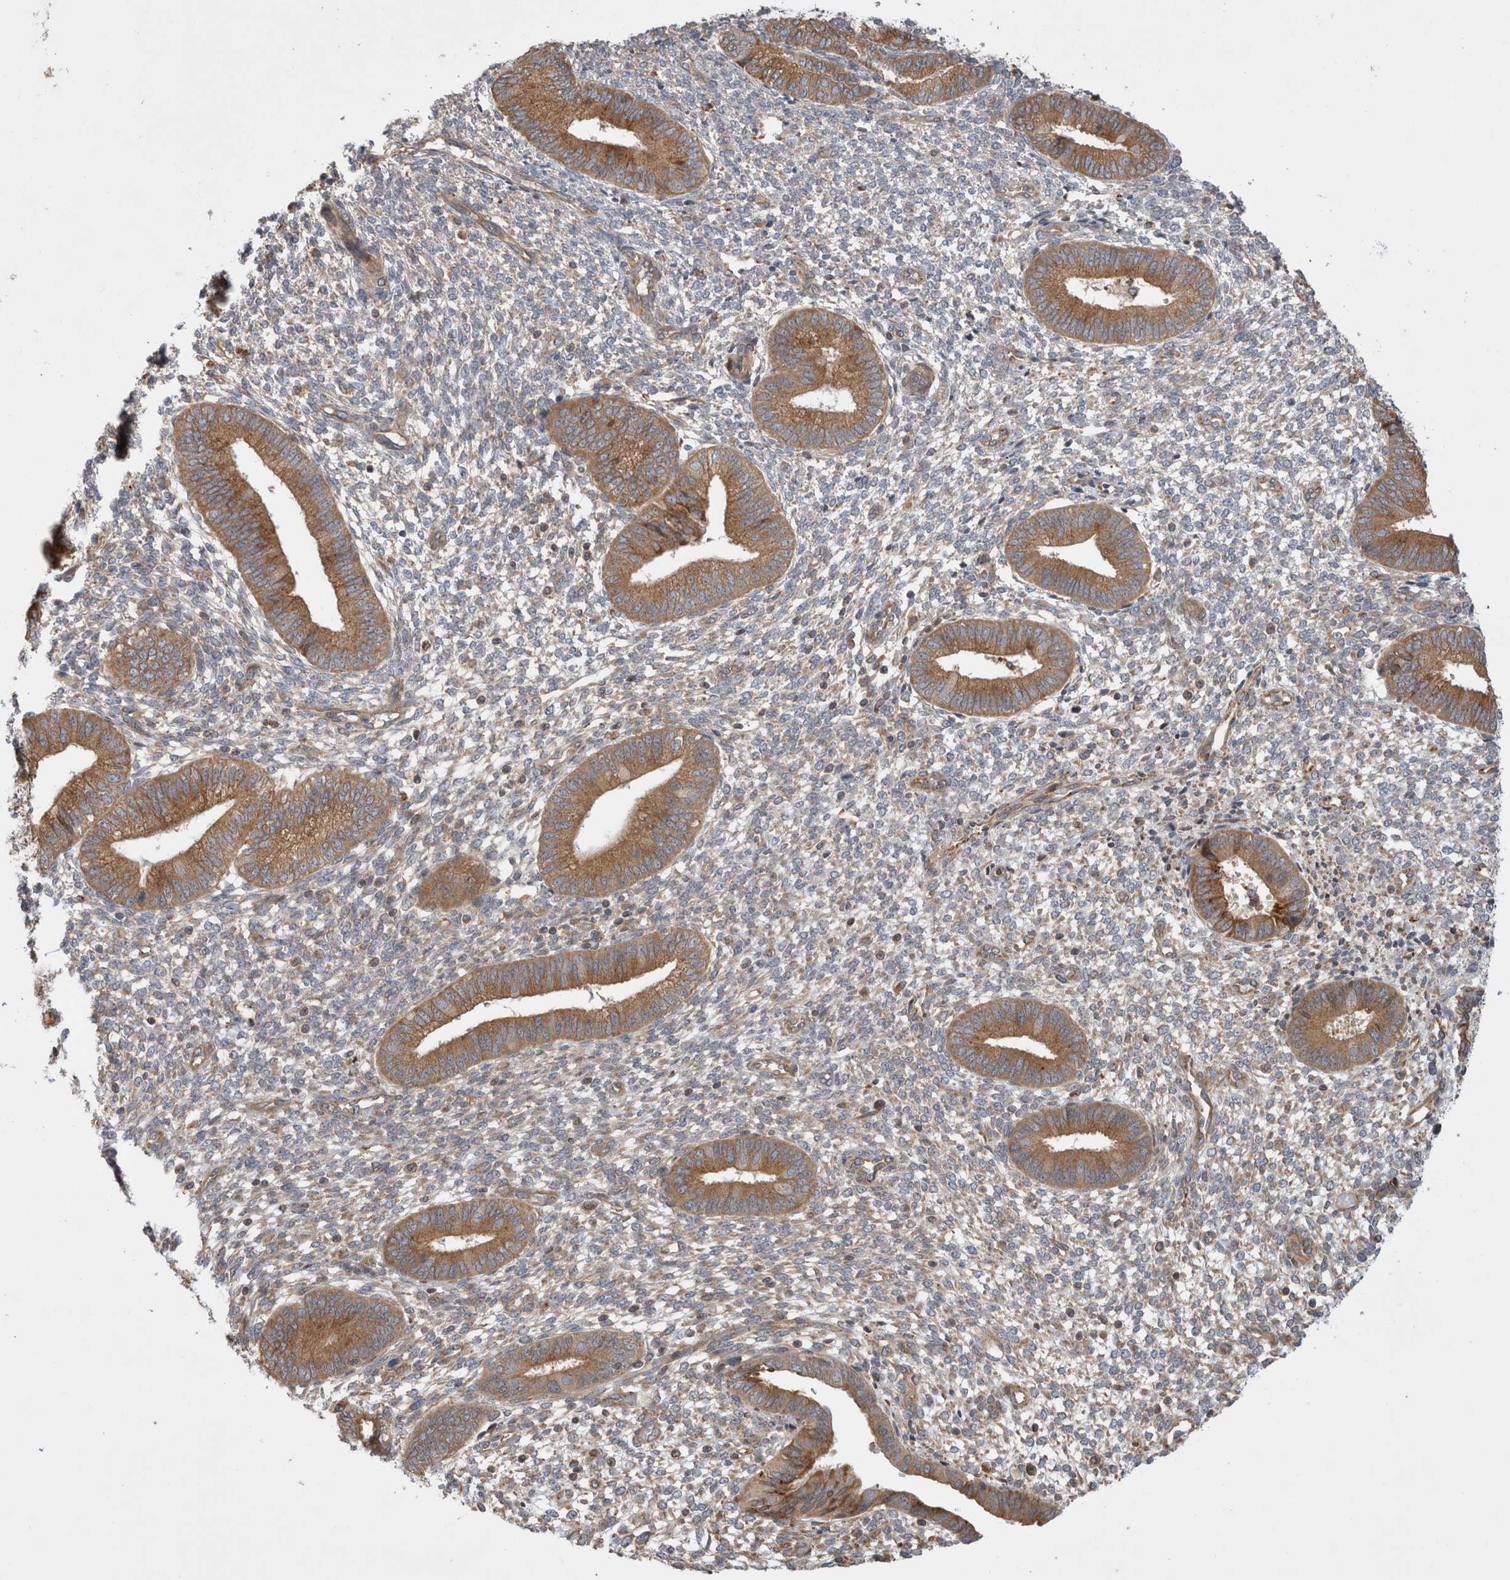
{"staining": {"intensity": "moderate", "quantity": ">75%", "location": "cytoplasmic/membranous"}, "tissue": "endometrium", "cell_type": "Cells in endometrial stroma", "image_type": "normal", "snomed": [{"axis": "morphology", "description": "Normal tissue, NOS"}, {"axis": "topography", "description": "Endometrium"}], "caption": "Immunohistochemistry micrograph of normal human endometrium stained for a protein (brown), which demonstrates medium levels of moderate cytoplasmic/membranous staining in about >75% of cells in endometrial stroma.", "gene": "PDCD10", "patient": {"sex": "female", "age": 46}}